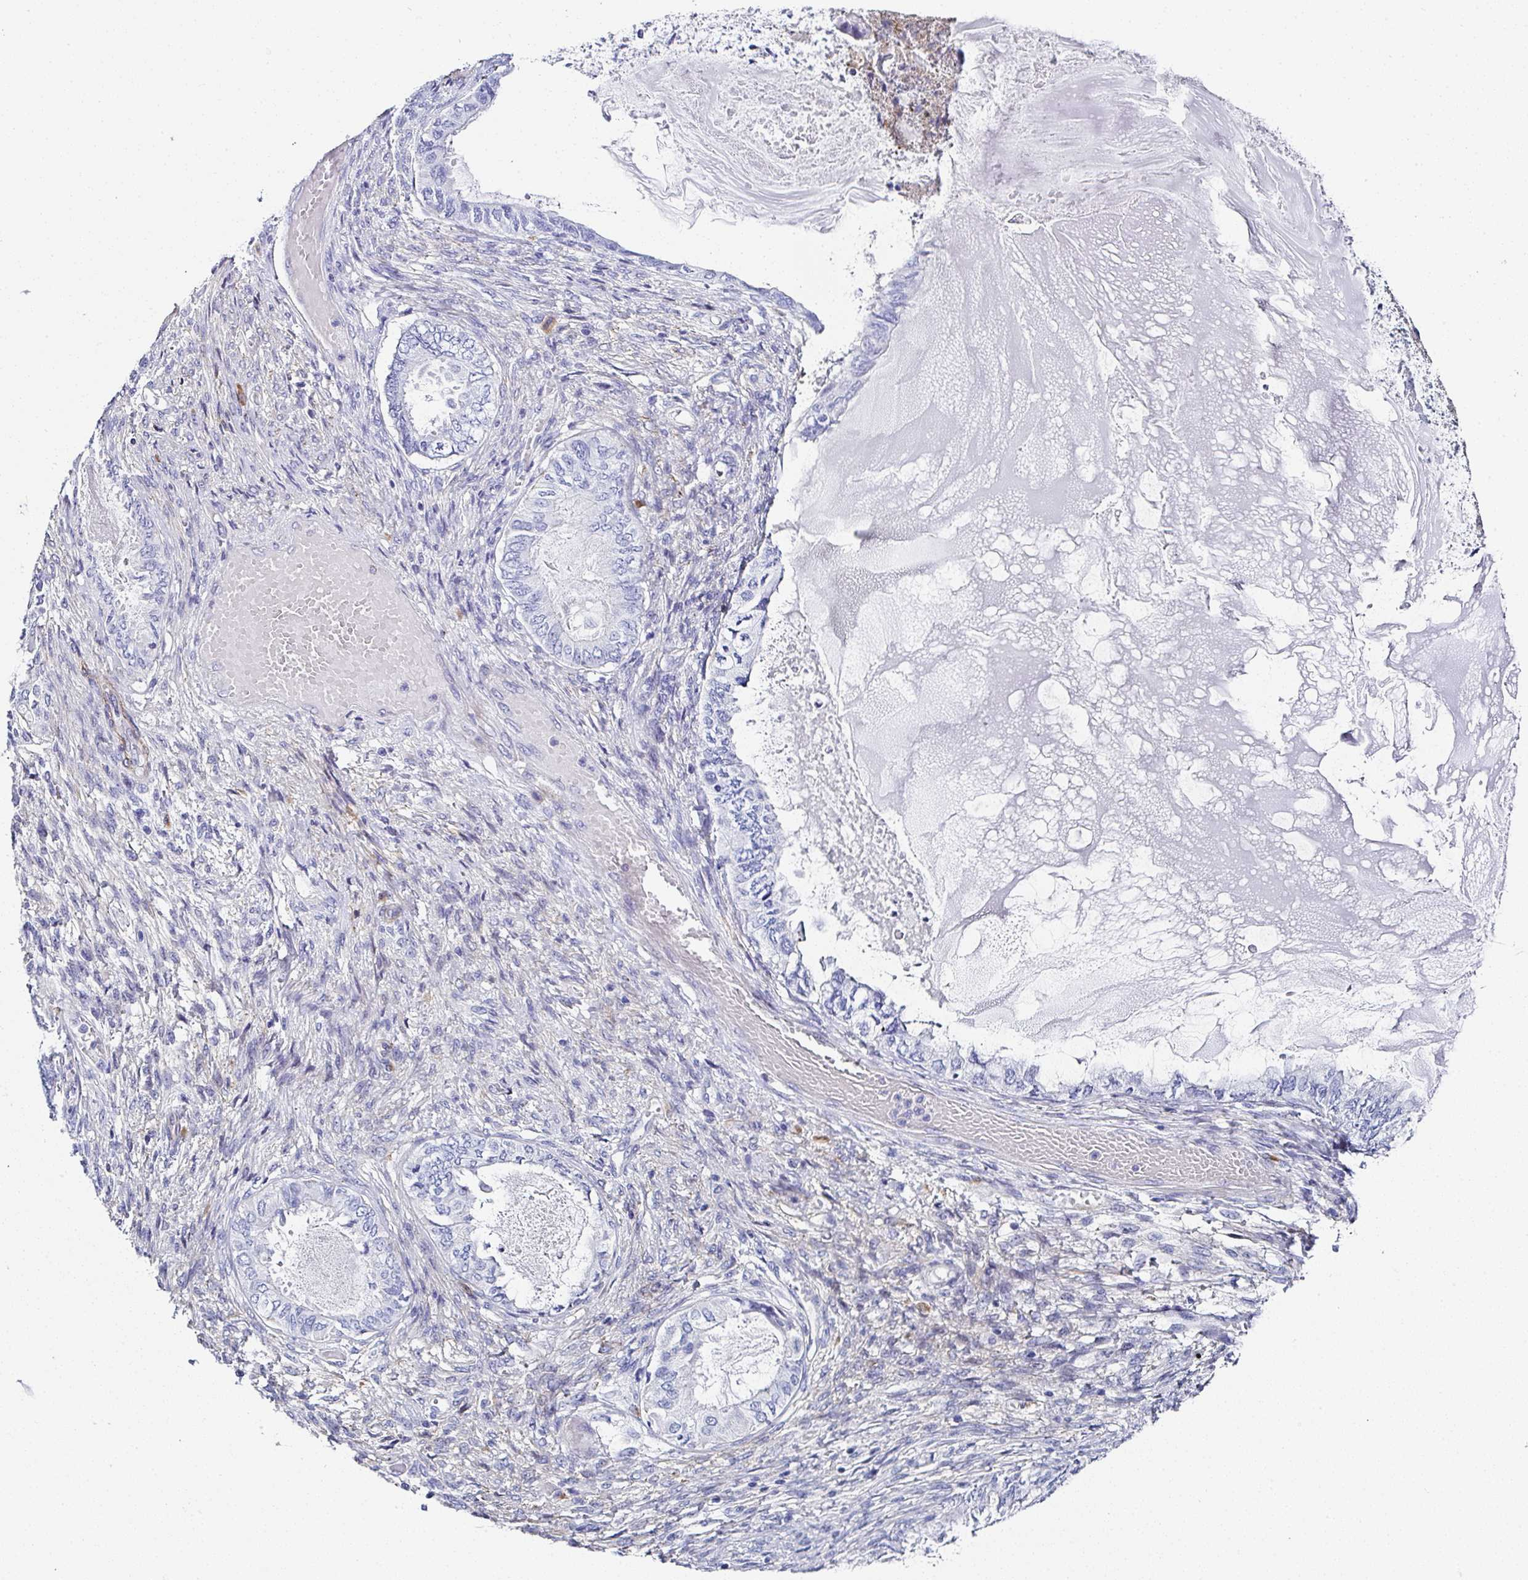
{"staining": {"intensity": "negative", "quantity": "none", "location": "none"}, "tissue": "ovarian cancer", "cell_type": "Tumor cells", "image_type": "cancer", "snomed": [{"axis": "morphology", "description": "Carcinoma, endometroid"}, {"axis": "topography", "description": "Ovary"}], "caption": "This is an immunohistochemistry histopathology image of ovarian cancer. There is no expression in tumor cells.", "gene": "PPFIA4", "patient": {"sex": "female", "age": 70}}